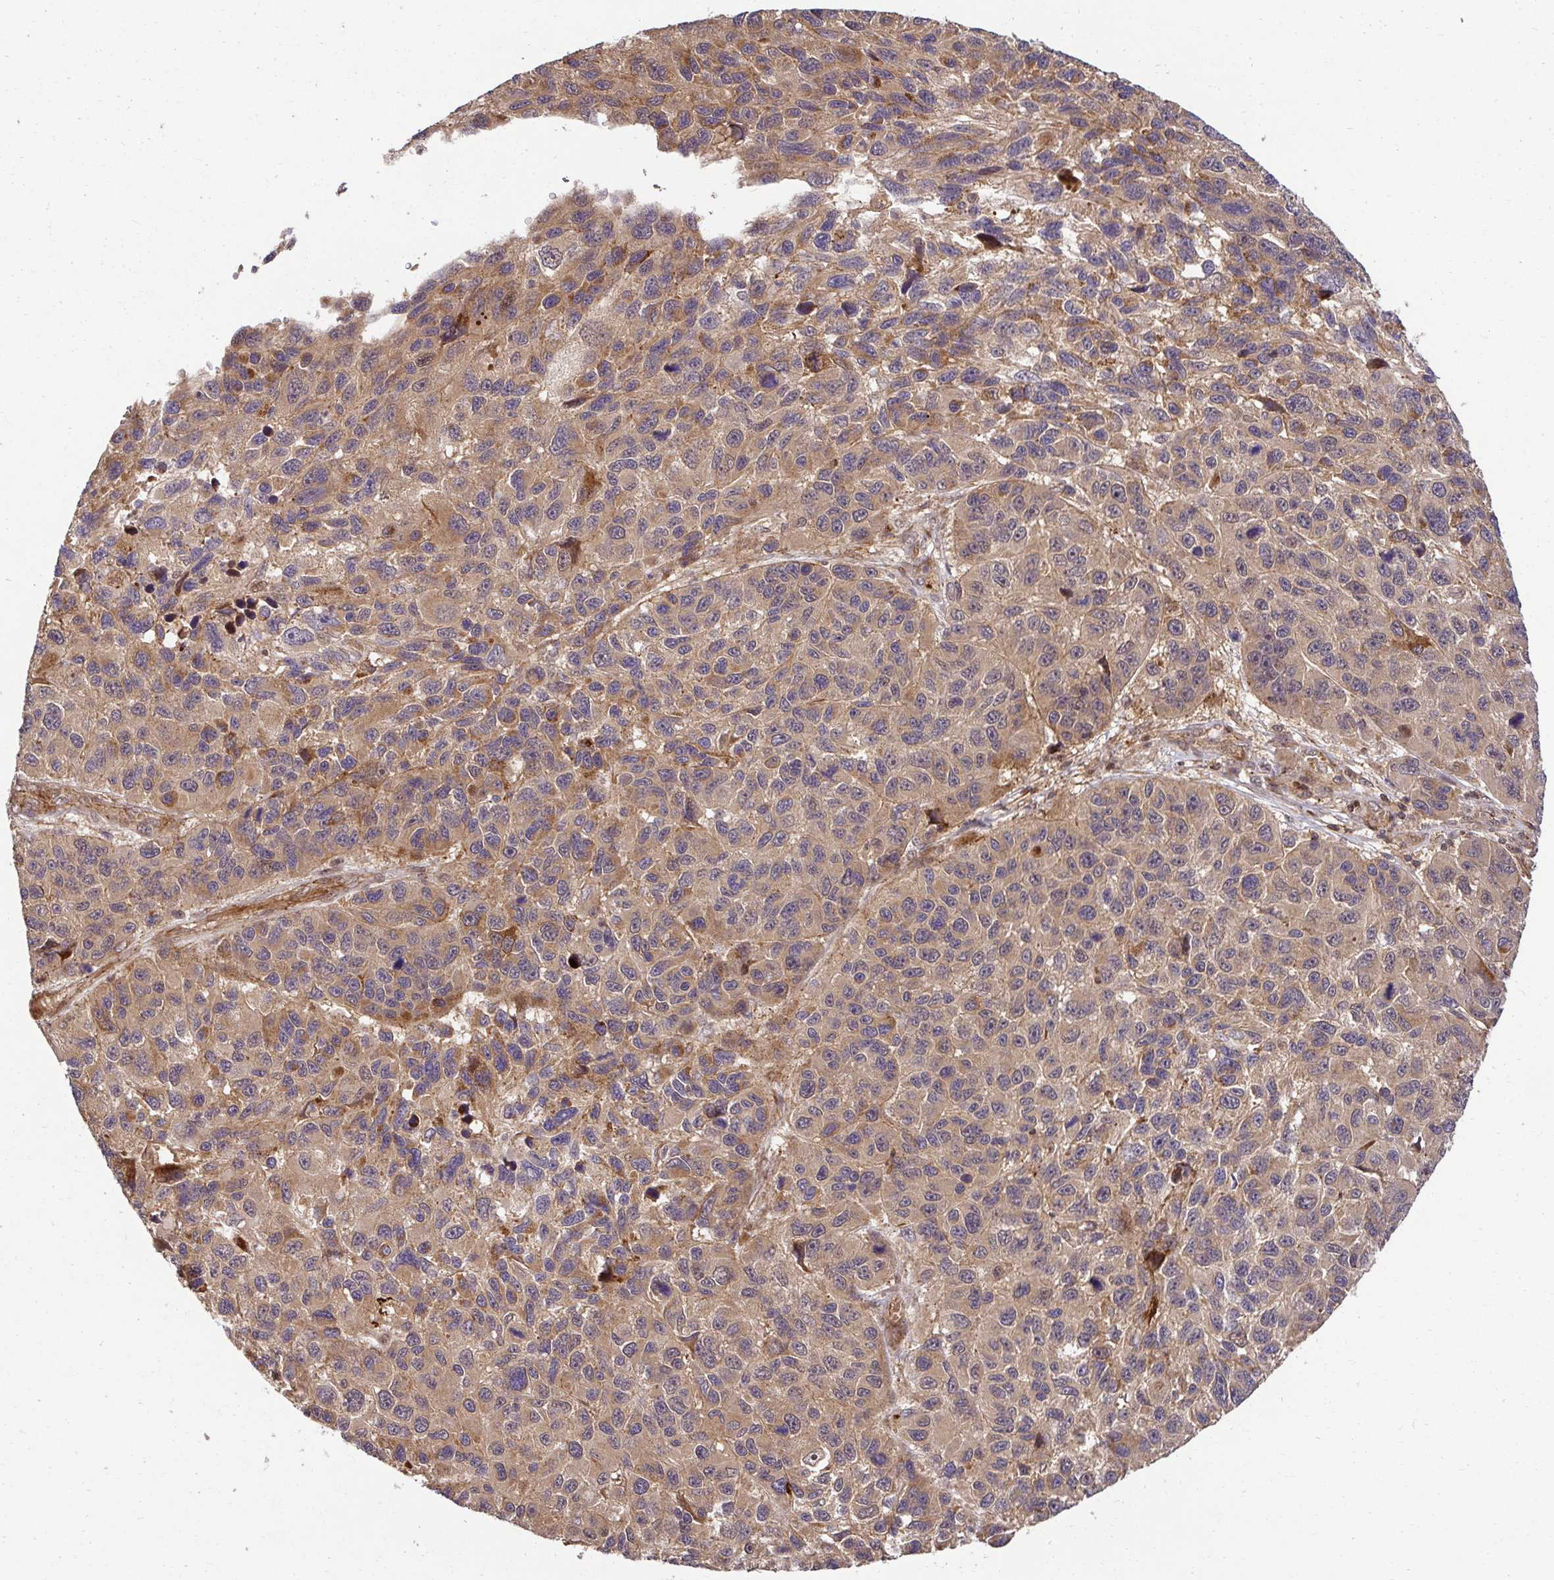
{"staining": {"intensity": "weak", "quantity": "<25%", "location": "cytoplasmic/membranous"}, "tissue": "melanoma", "cell_type": "Tumor cells", "image_type": "cancer", "snomed": [{"axis": "morphology", "description": "Malignant melanoma, NOS"}, {"axis": "topography", "description": "Skin"}], "caption": "DAB (3,3'-diaminobenzidine) immunohistochemical staining of melanoma shows no significant expression in tumor cells.", "gene": "PSMA4", "patient": {"sex": "male", "age": 53}}